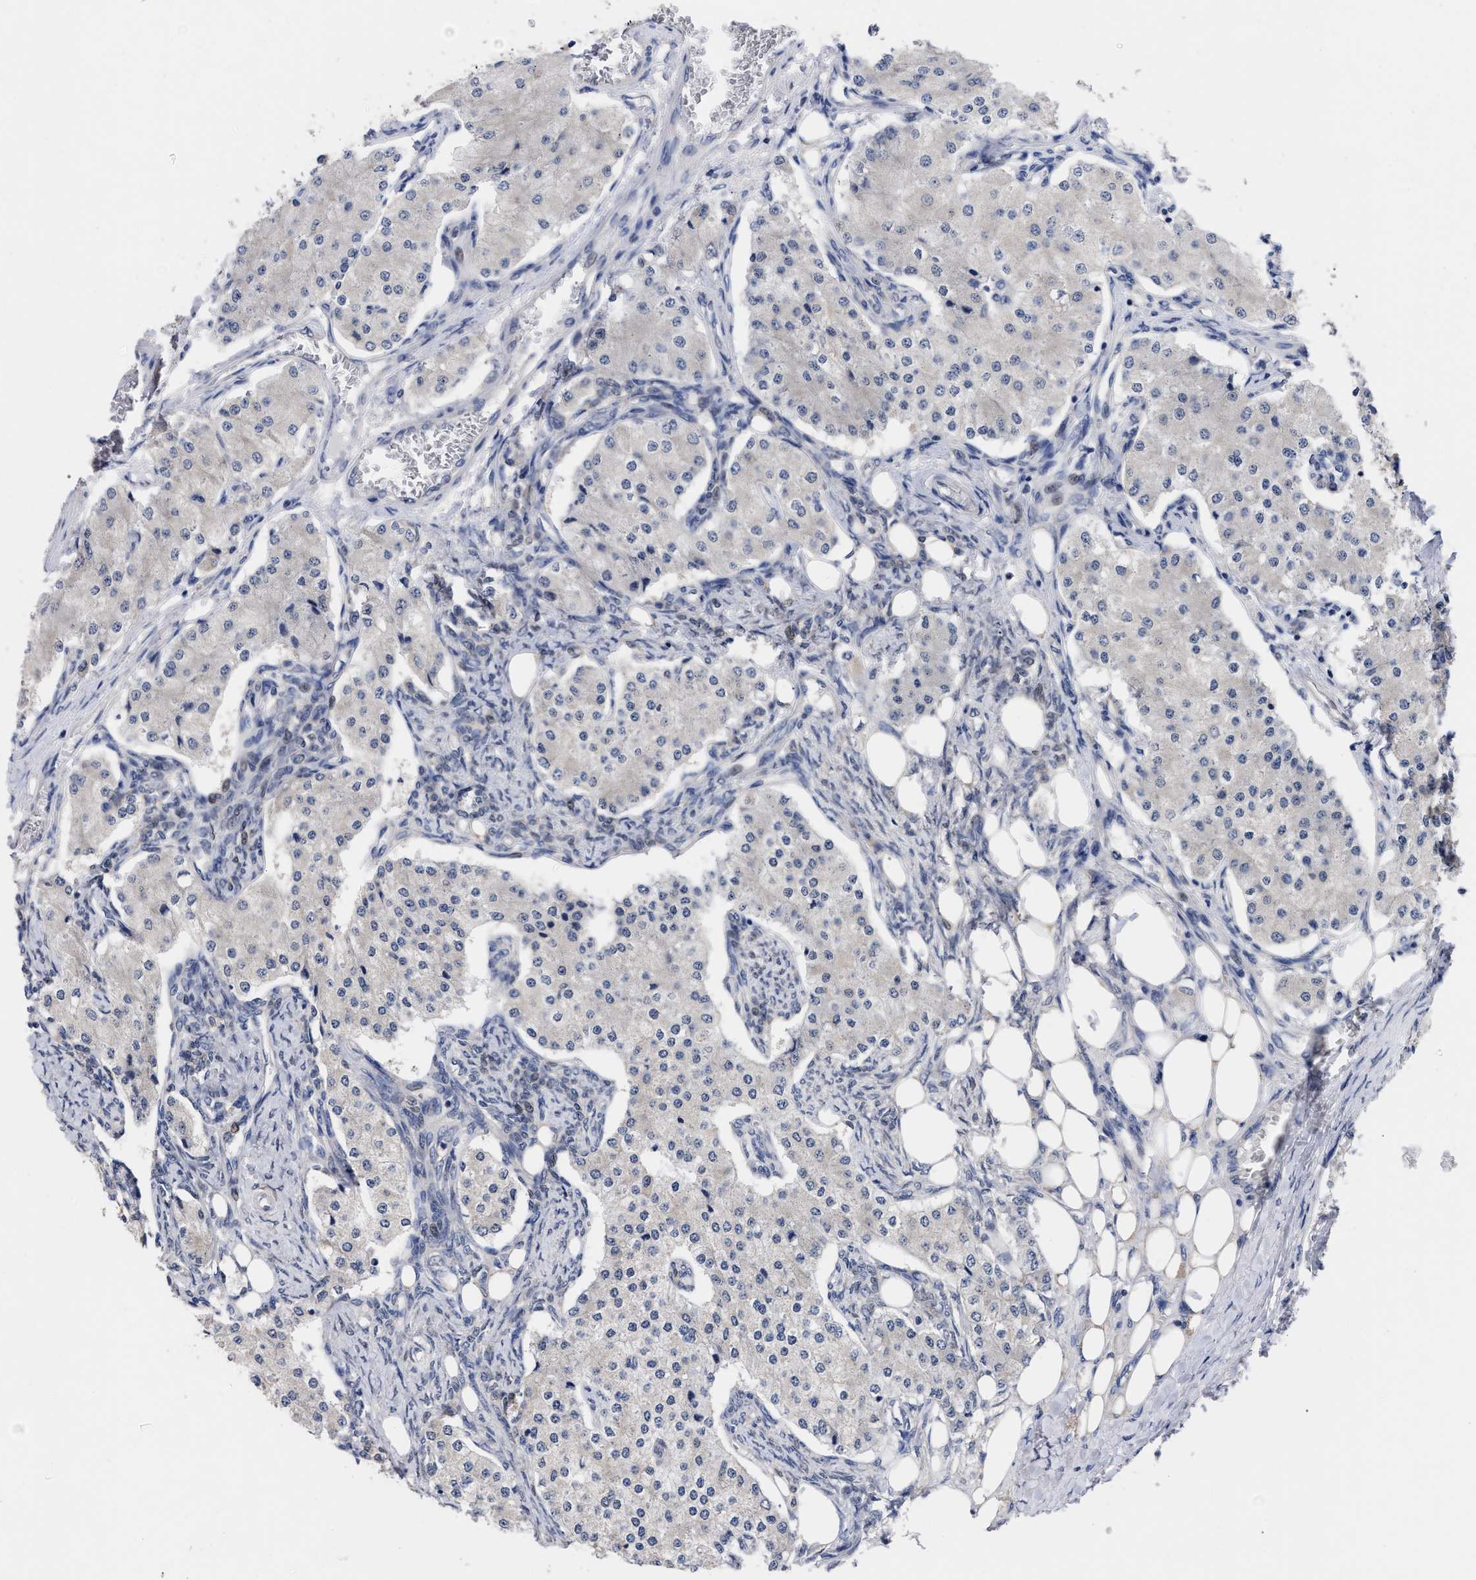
{"staining": {"intensity": "negative", "quantity": "none", "location": "none"}, "tissue": "carcinoid", "cell_type": "Tumor cells", "image_type": "cancer", "snomed": [{"axis": "morphology", "description": "Carcinoid, malignant, NOS"}, {"axis": "topography", "description": "Colon"}], "caption": "The immunohistochemistry (IHC) image has no significant staining in tumor cells of carcinoid tissue. The staining was performed using DAB (3,3'-diaminobenzidine) to visualize the protein expression in brown, while the nuclei were stained in blue with hematoxylin (Magnification: 20x).", "gene": "CCN5", "patient": {"sex": "female", "age": 52}}